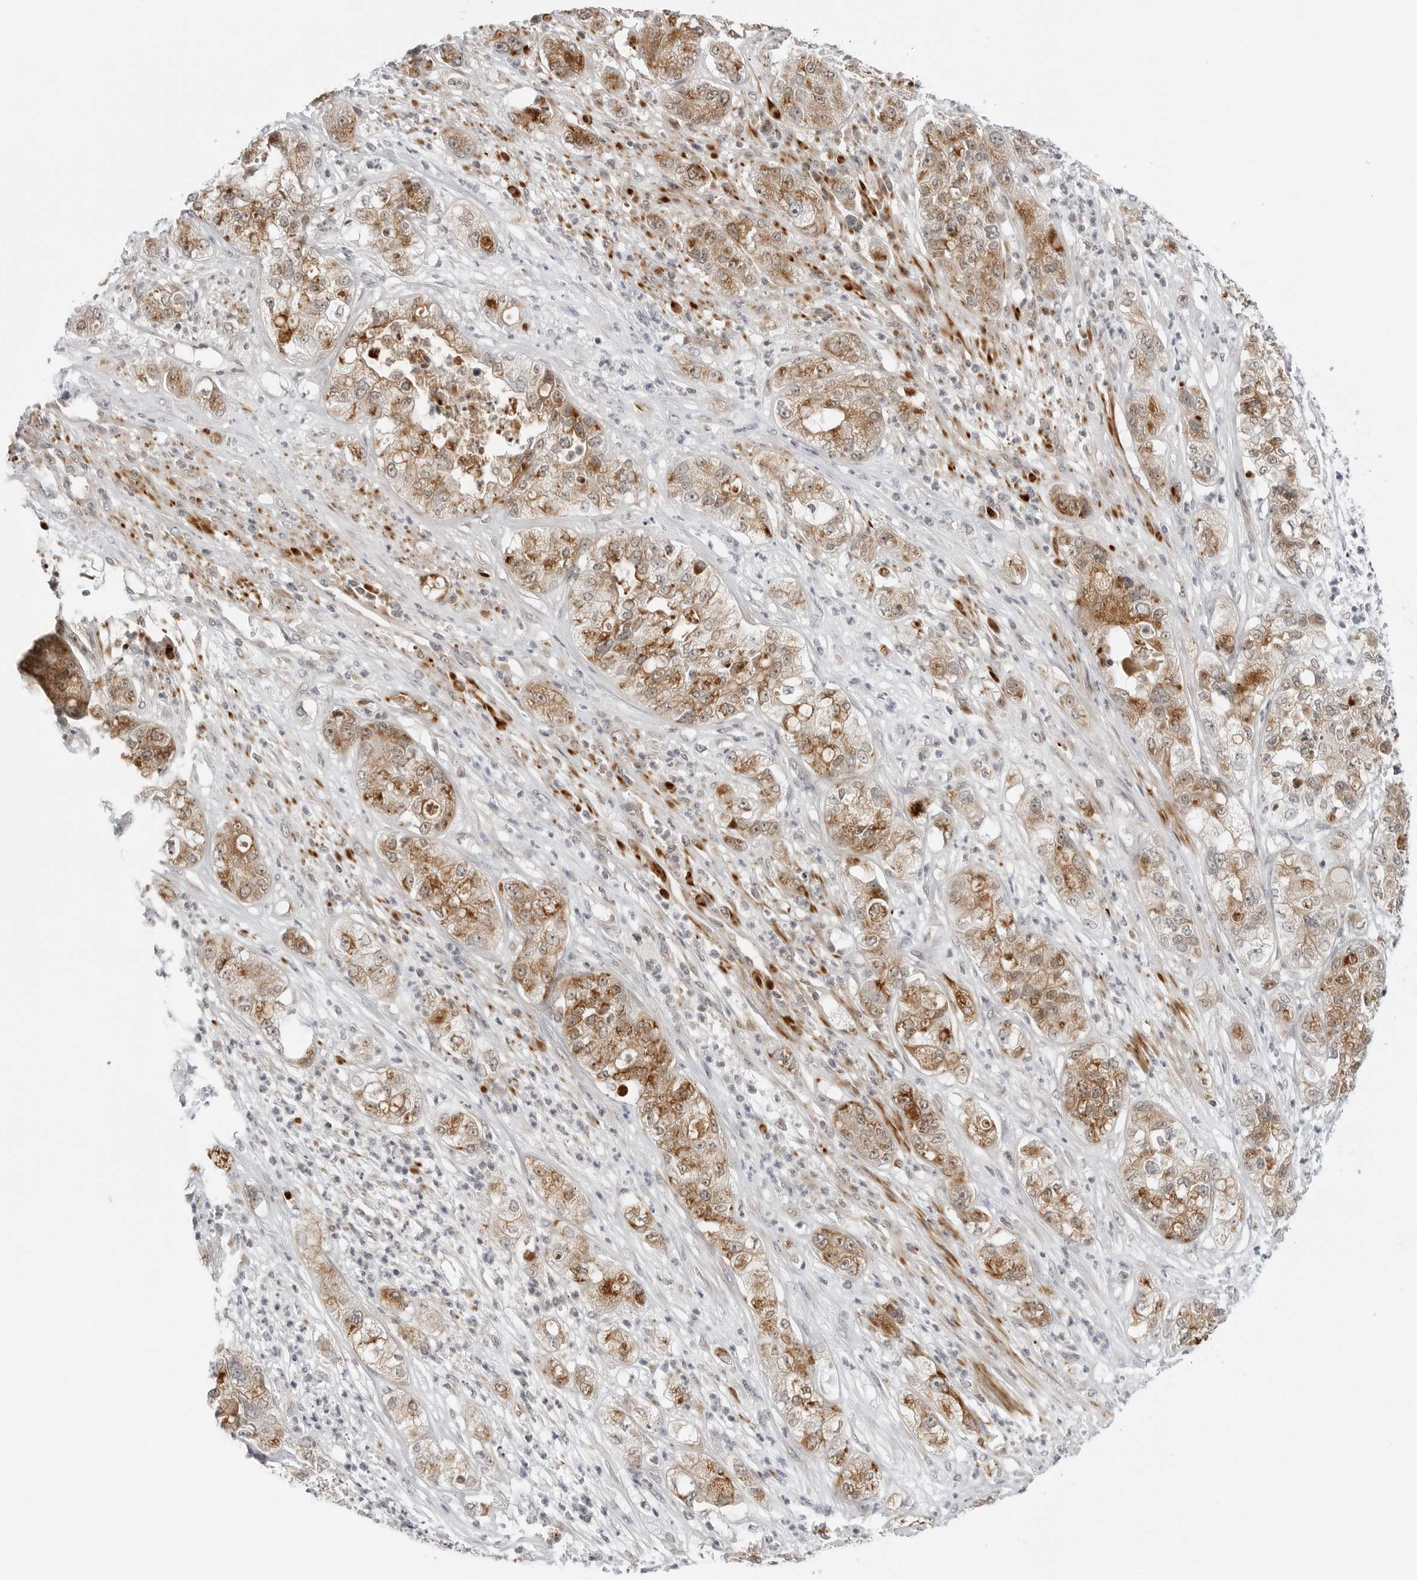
{"staining": {"intensity": "moderate", "quantity": ">75%", "location": "cytoplasmic/membranous,nuclear"}, "tissue": "pancreatic cancer", "cell_type": "Tumor cells", "image_type": "cancer", "snomed": [{"axis": "morphology", "description": "Adenocarcinoma, NOS"}, {"axis": "topography", "description": "Pancreas"}], "caption": "A histopathology image of human pancreatic adenocarcinoma stained for a protein displays moderate cytoplasmic/membranous and nuclear brown staining in tumor cells.", "gene": "PEX2", "patient": {"sex": "female", "age": 78}}